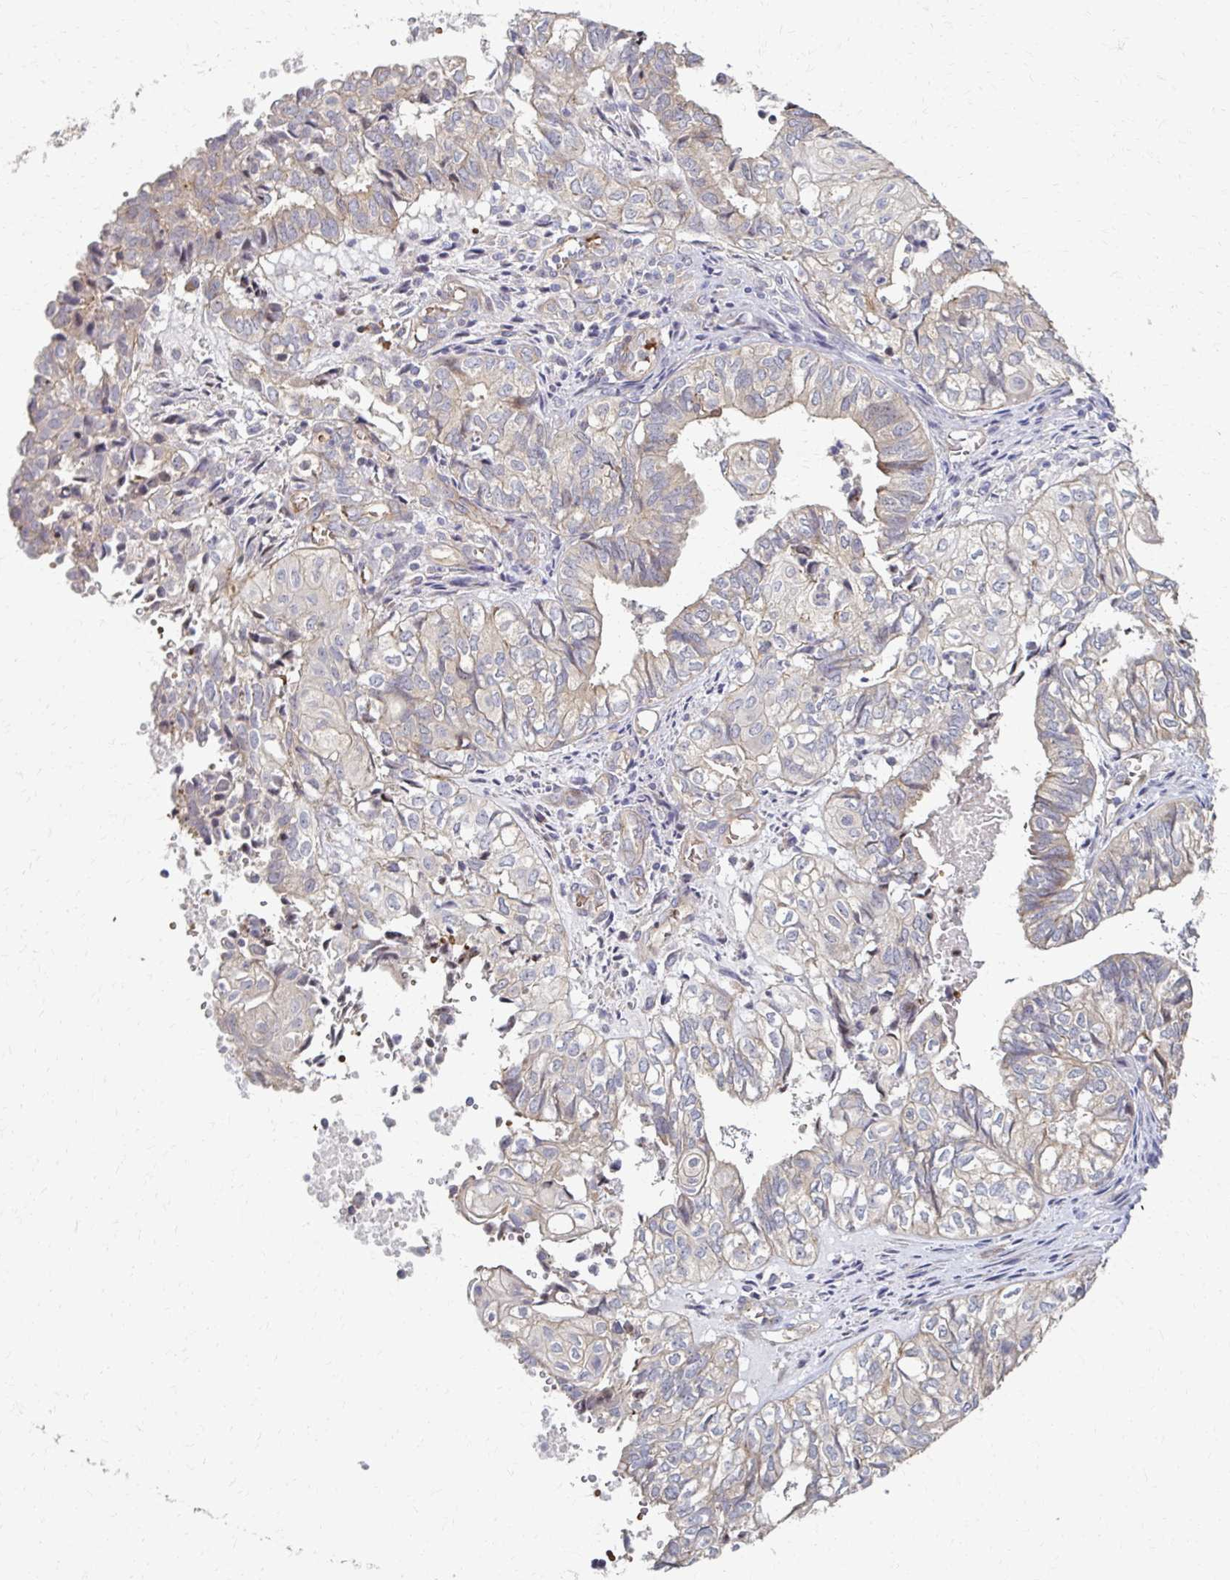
{"staining": {"intensity": "weak", "quantity": ">75%", "location": "cytoplasmic/membranous"}, "tissue": "ovarian cancer", "cell_type": "Tumor cells", "image_type": "cancer", "snomed": [{"axis": "morphology", "description": "Carcinoma, endometroid"}, {"axis": "topography", "description": "Ovary"}], "caption": "Tumor cells display weak cytoplasmic/membranous expression in about >75% of cells in ovarian cancer. The staining was performed using DAB (3,3'-diaminobenzidine) to visualize the protein expression in brown, while the nuclei were stained in blue with hematoxylin (Magnification: 20x).", "gene": "SKA2", "patient": {"sex": "female", "age": 64}}